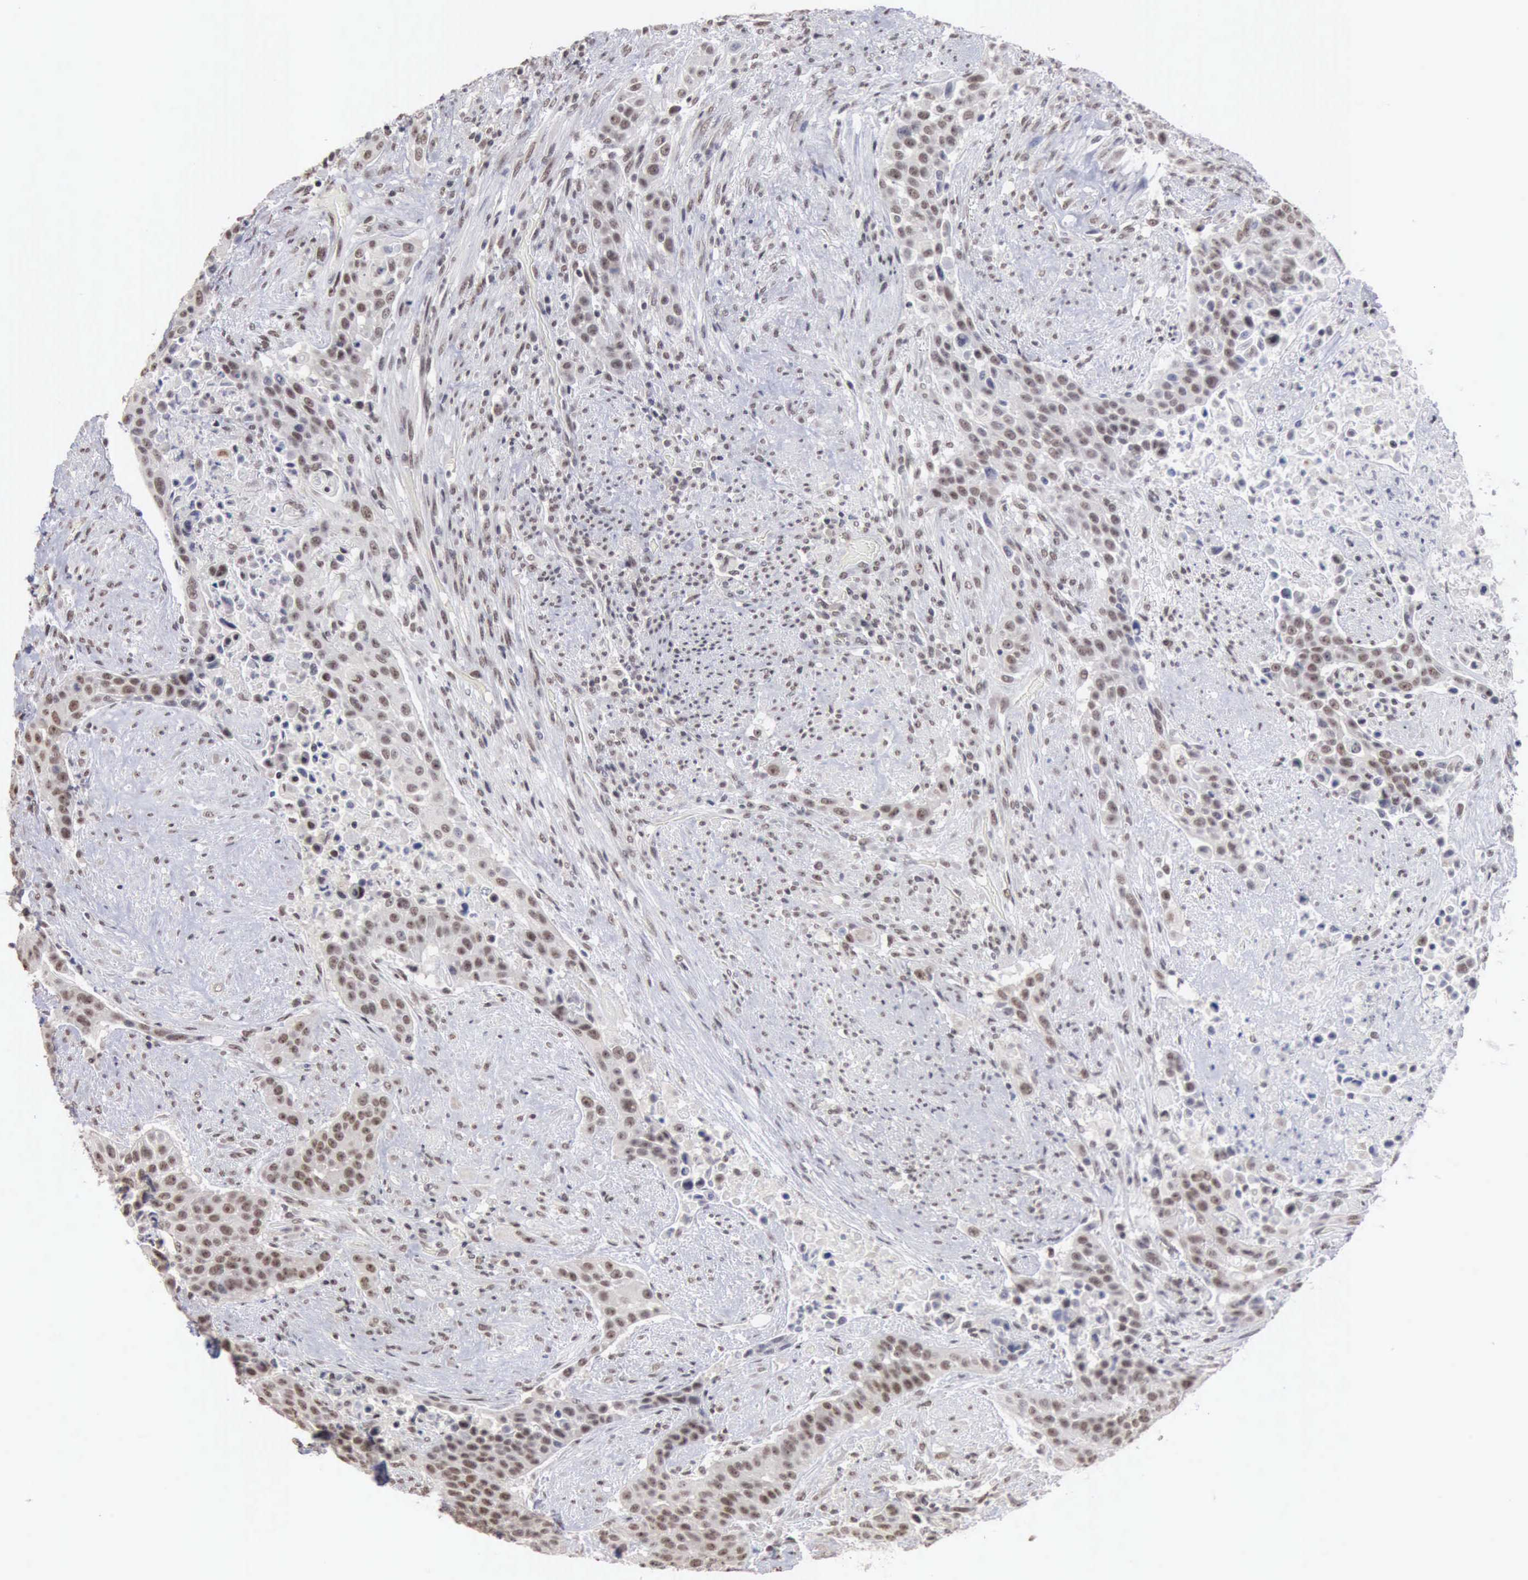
{"staining": {"intensity": "moderate", "quantity": "25%-75%", "location": "nuclear"}, "tissue": "urothelial cancer", "cell_type": "Tumor cells", "image_type": "cancer", "snomed": [{"axis": "morphology", "description": "Urothelial carcinoma, High grade"}, {"axis": "topography", "description": "Urinary bladder"}], "caption": "Immunohistochemistry micrograph of neoplastic tissue: urothelial carcinoma (high-grade) stained using immunohistochemistry (IHC) demonstrates medium levels of moderate protein expression localized specifically in the nuclear of tumor cells, appearing as a nuclear brown color.", "gene": "TAF1", "patient": {"sex": "male", "age": 74}}